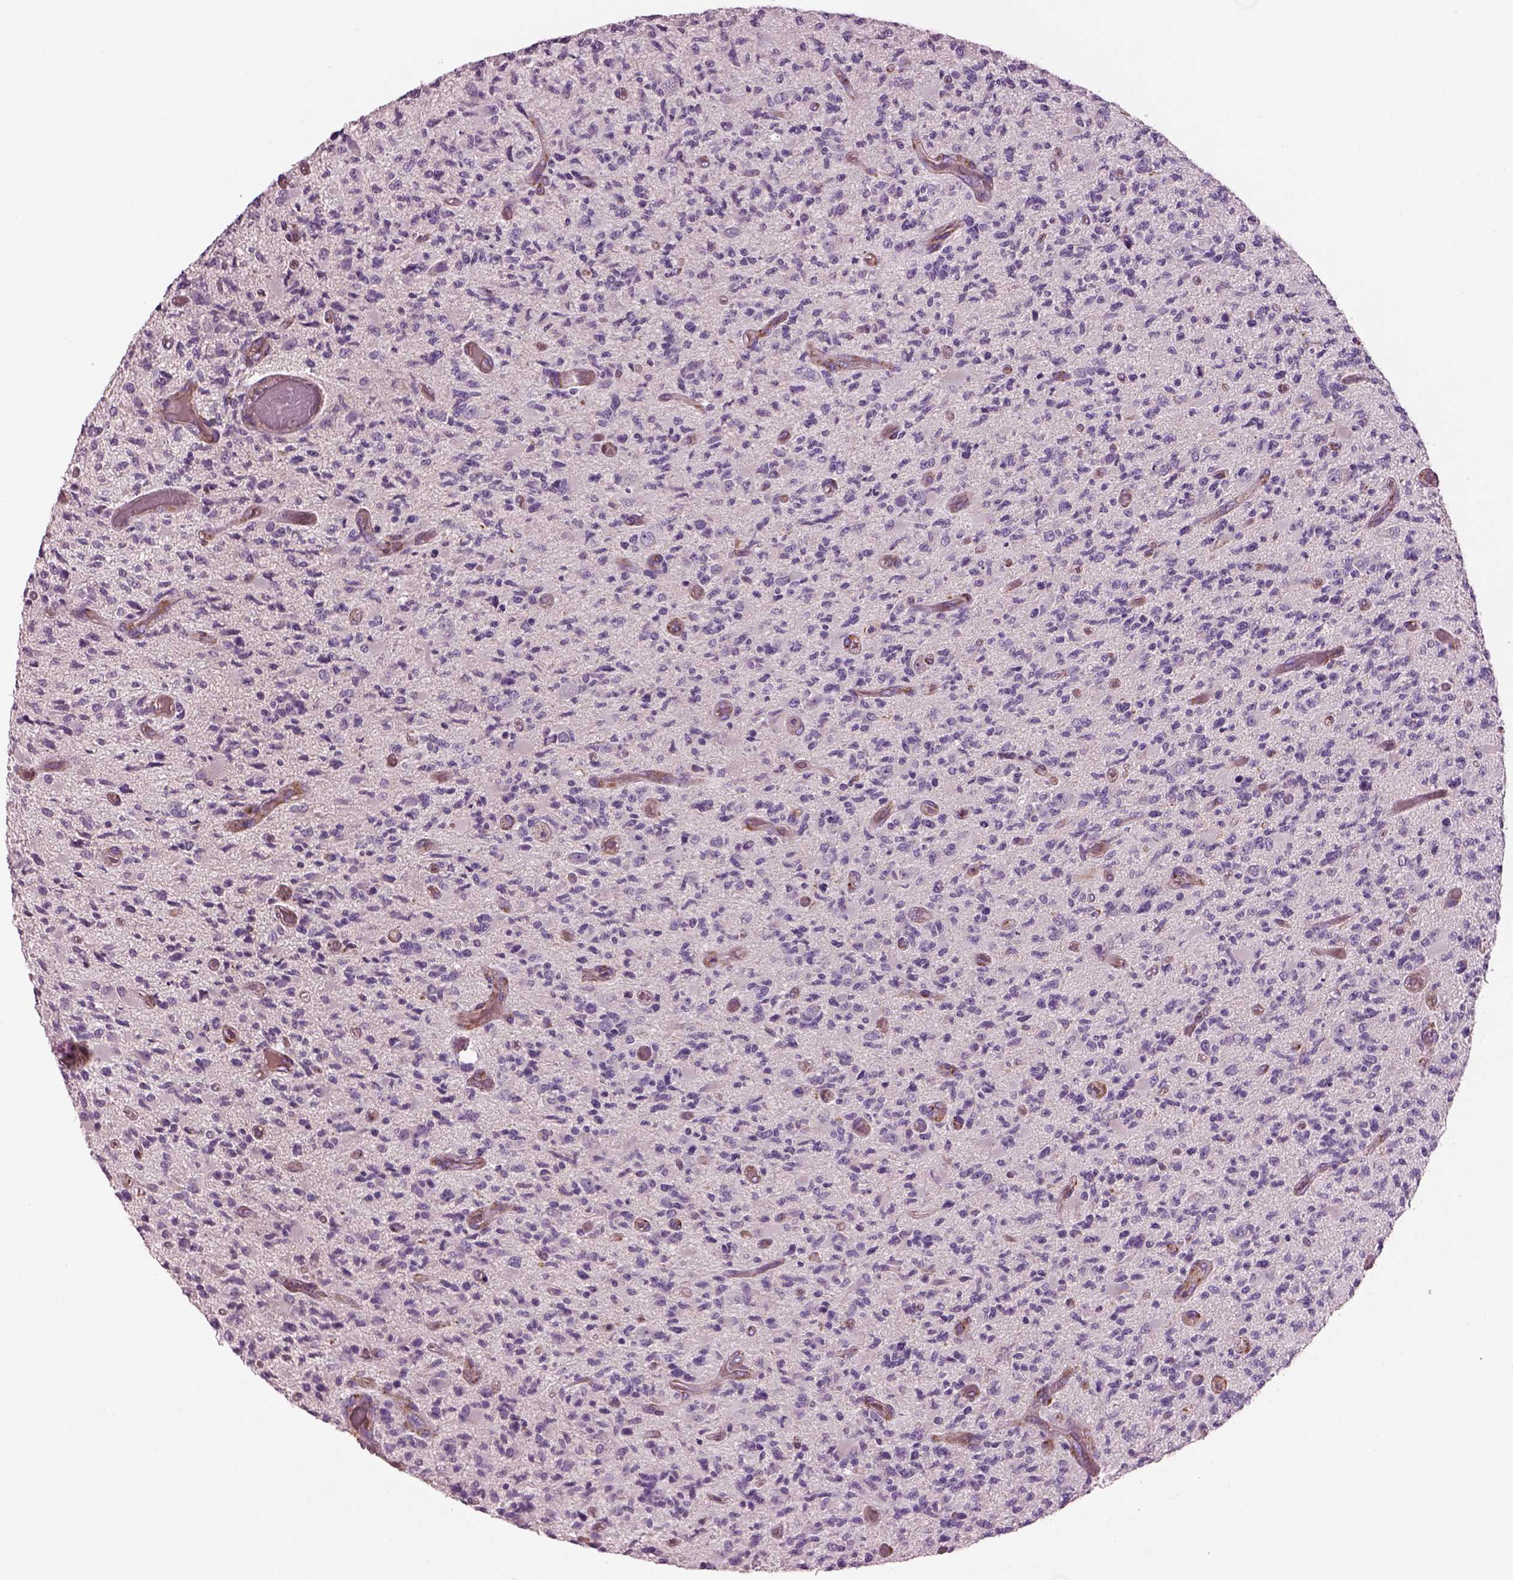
{"staining": {"intensity": "negative", "quantity": "none", "location": "none"}, "tissue": "glioma", "cell_type": "Tumor cells", "image_type": "cancer", "snomed": [{"axis": "morphology", "description": "Glioma, malignant, High grade"}, {"axis": "topography", "description": "Brain"}], "caption": "Immunohistochemistry (IHC) of human glioma shows no staining in tumor cells.", "gene": "SLC25A24", "patient": {"sex": "female", "age": 63}}